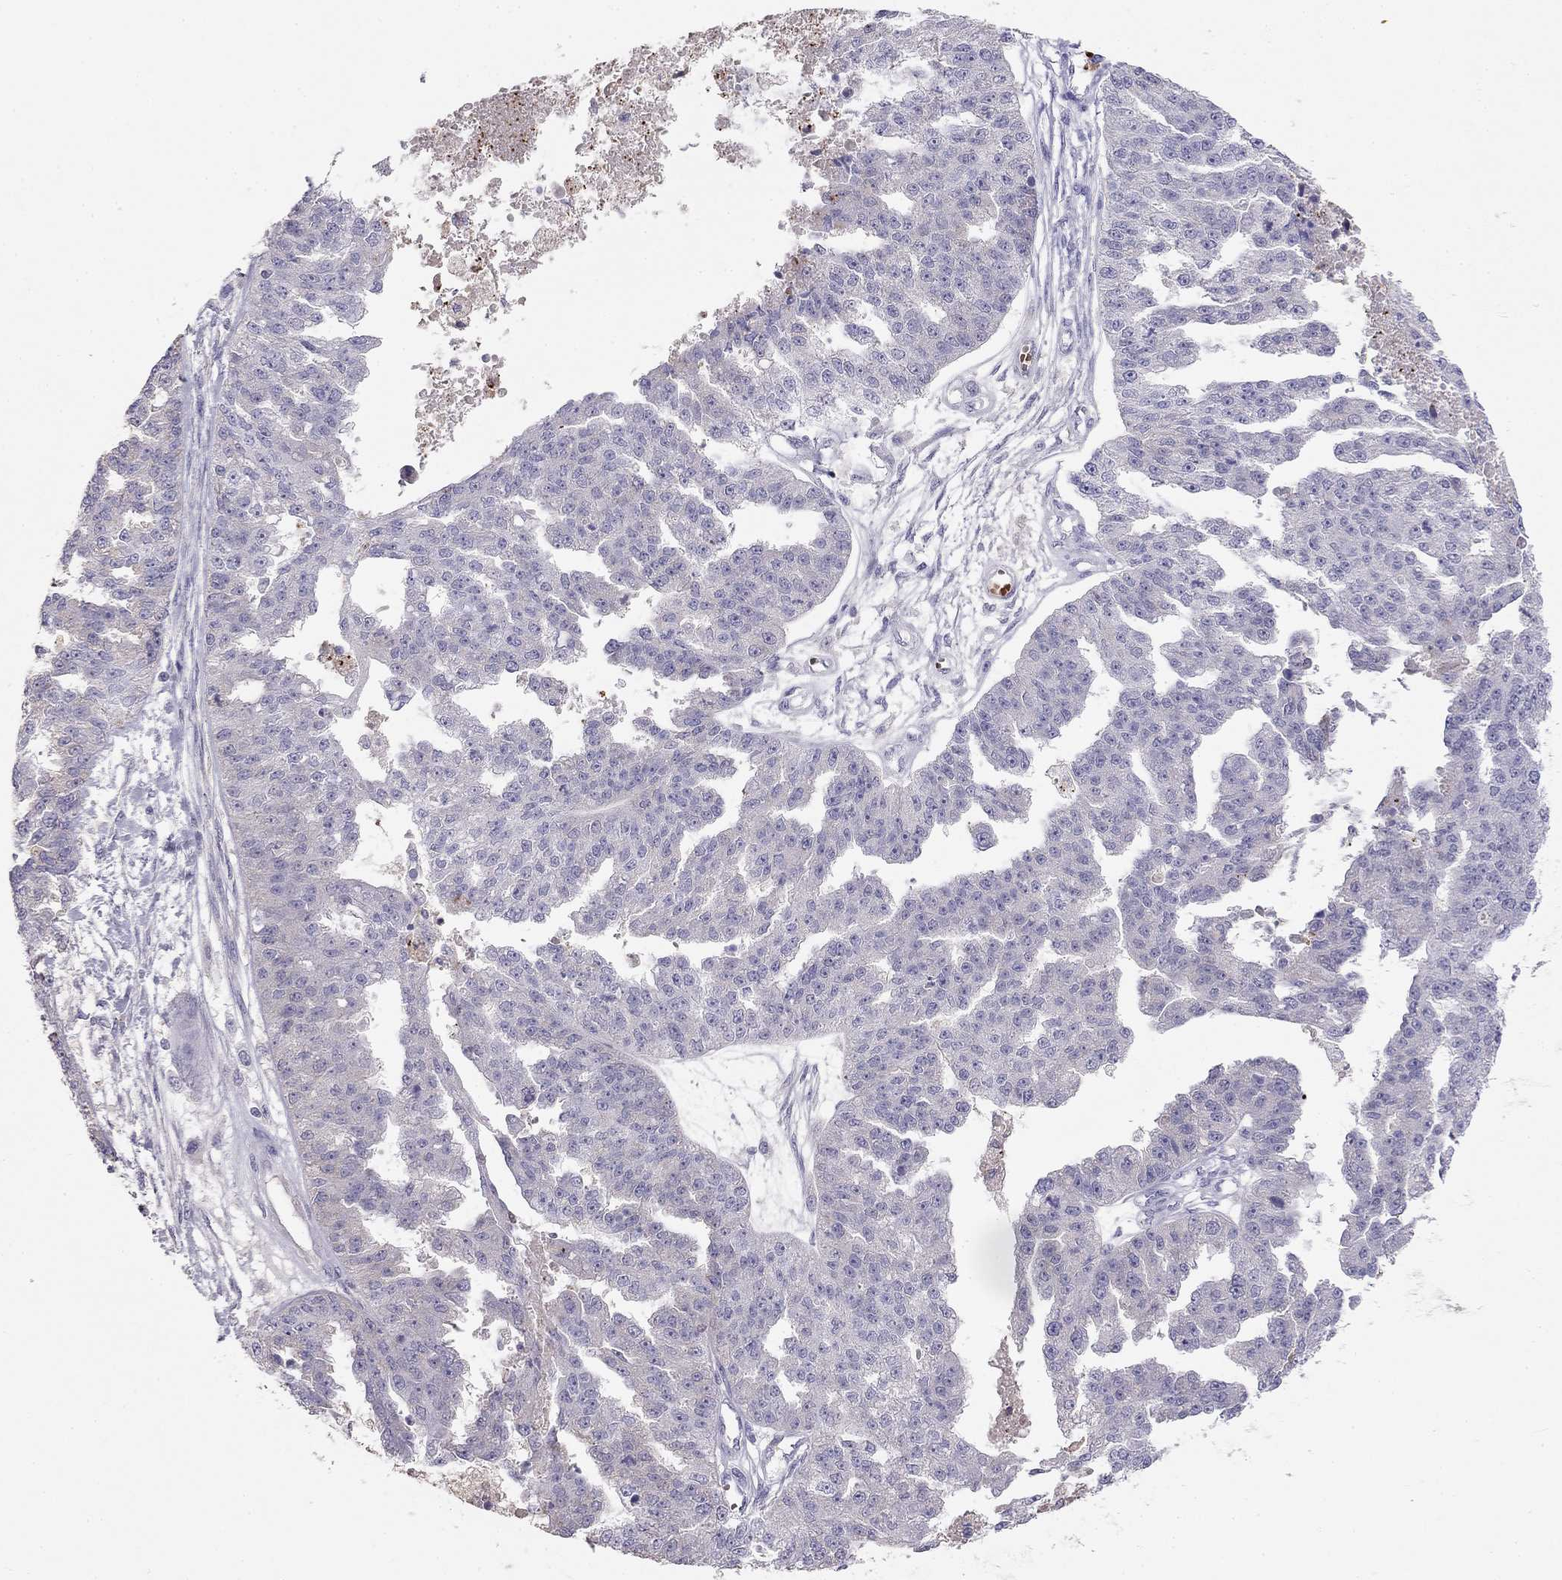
{"staining": {"intensity": "negative", "quantity": "none", "location": "none"}, "tissue": "ovarian cancer", "cell_type": "Tumor cells", "image_type": "cancer", "snomed": [{"axis": "morphology", "description": "Cystadenocarcinoma, serous, NOS"}, {"axis": "topography", "description": "Ovary"}], "caption": "Photomicrograph shows no significant protein expression in tumor cells of ovarian cancer. The staining is performed using DAB brown chromogen with nuclei counter-stained in using hematoxylin.", "gene": "RHD", "patient": {"sex": "female", "age": 58}}